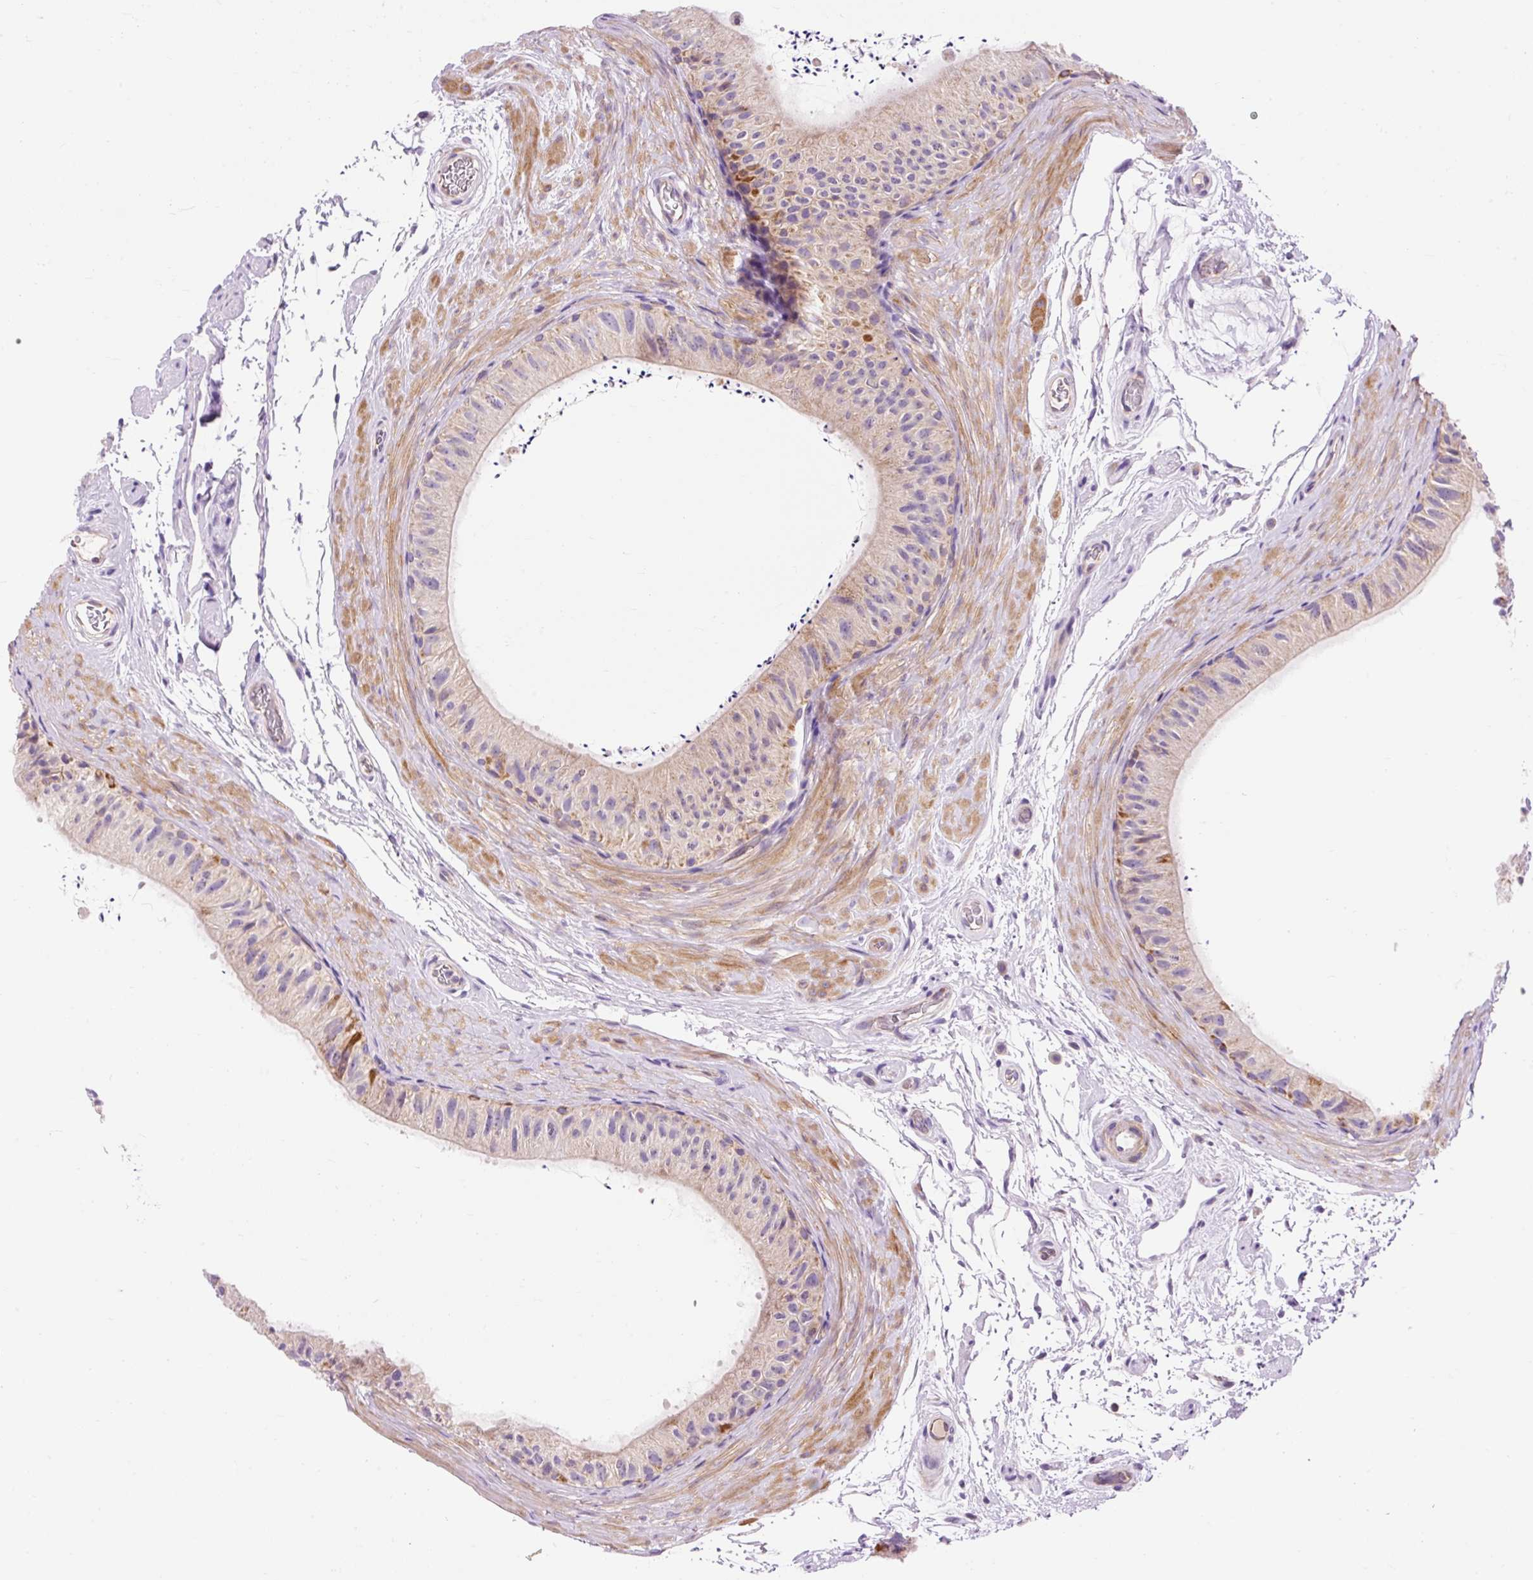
{"staining": {"intensity": "negative", "quantity": "none", "location": "none"}, "tissue": "epididymis", "cell_type": "Glandular cells", "image_type": "normal", "snomed": [{"axis": "morphology", "description": "Normal tissue, NOS"}, {"axis": "topography", "description": "Epididymis"}], "caption": "Protein analysis of normal epididymis demonstrates no significant positivity in glandular cells.", "gene": "IMMT", "patient": {"sex": "male", "age": 55}}